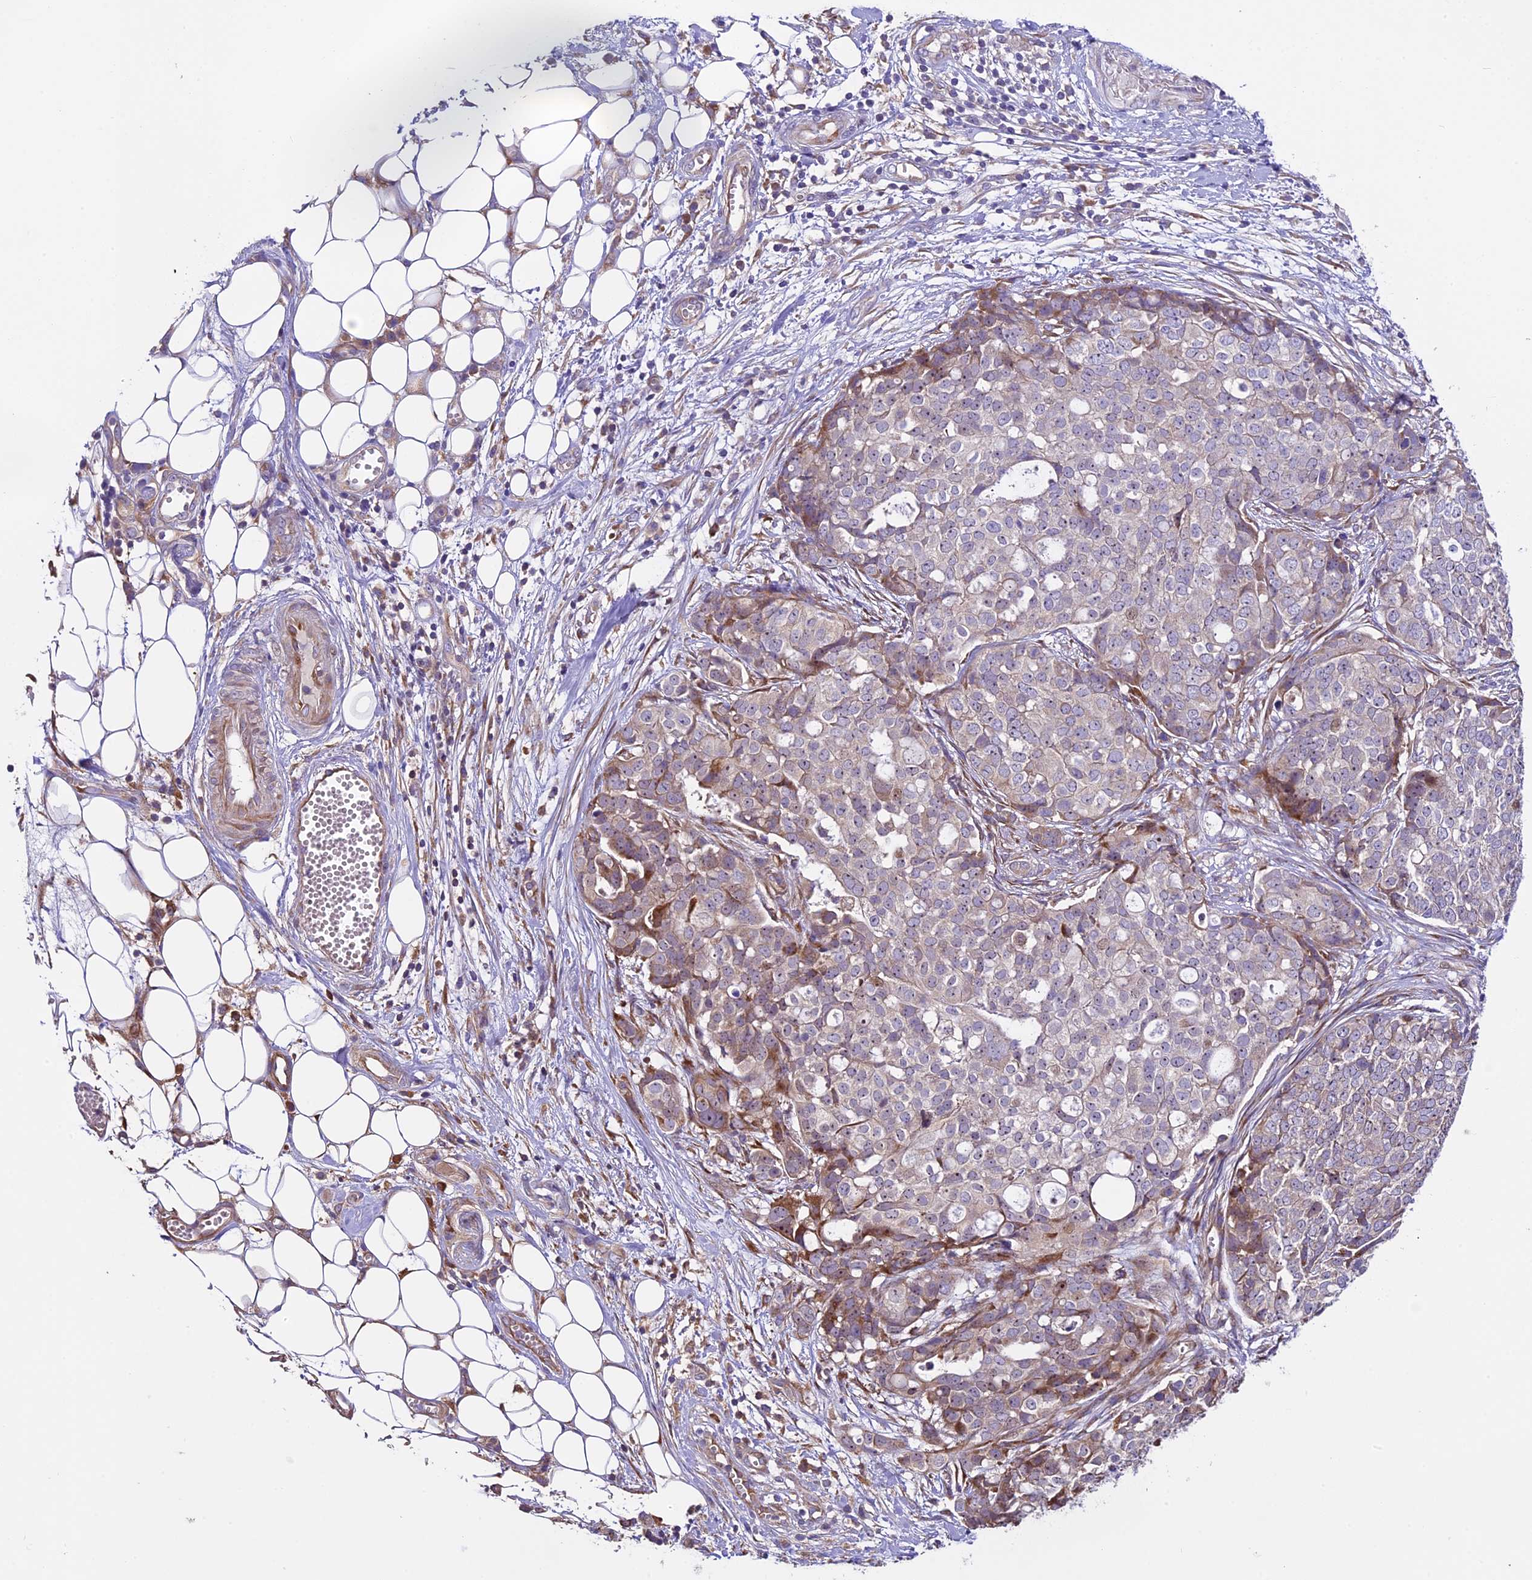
{"staining": {"intensity": "moderate", "quantity": "<25%", "location": "cytoplasmic/membranous"}, "tissue": "ovarian cancer", "cell_type": "Tumor cells", "image_type": "cancer", "snomed": [{"axis": "morphology", "description": "Cystadenocarcinoma, serous, NOS"}, {"axis": "topography", "description": "Soft tissue"}, {"axis": "topography", "description": "Ovary"}], "caption": "High-power microscopy captured an IHC micrograph of ovarian serous cystadenocarcinoma, revealing moderate cytoplasmic/membranous positivity in about <25% of tumor cells. (Stains: DAB (3,3'-diaminobenzidine) in brown, nuclei in blue, Microscopy: brightfield microscopy at high magnification).", "gene": "SPIRE1", "patient": {"sex": "female", "age": 57}}